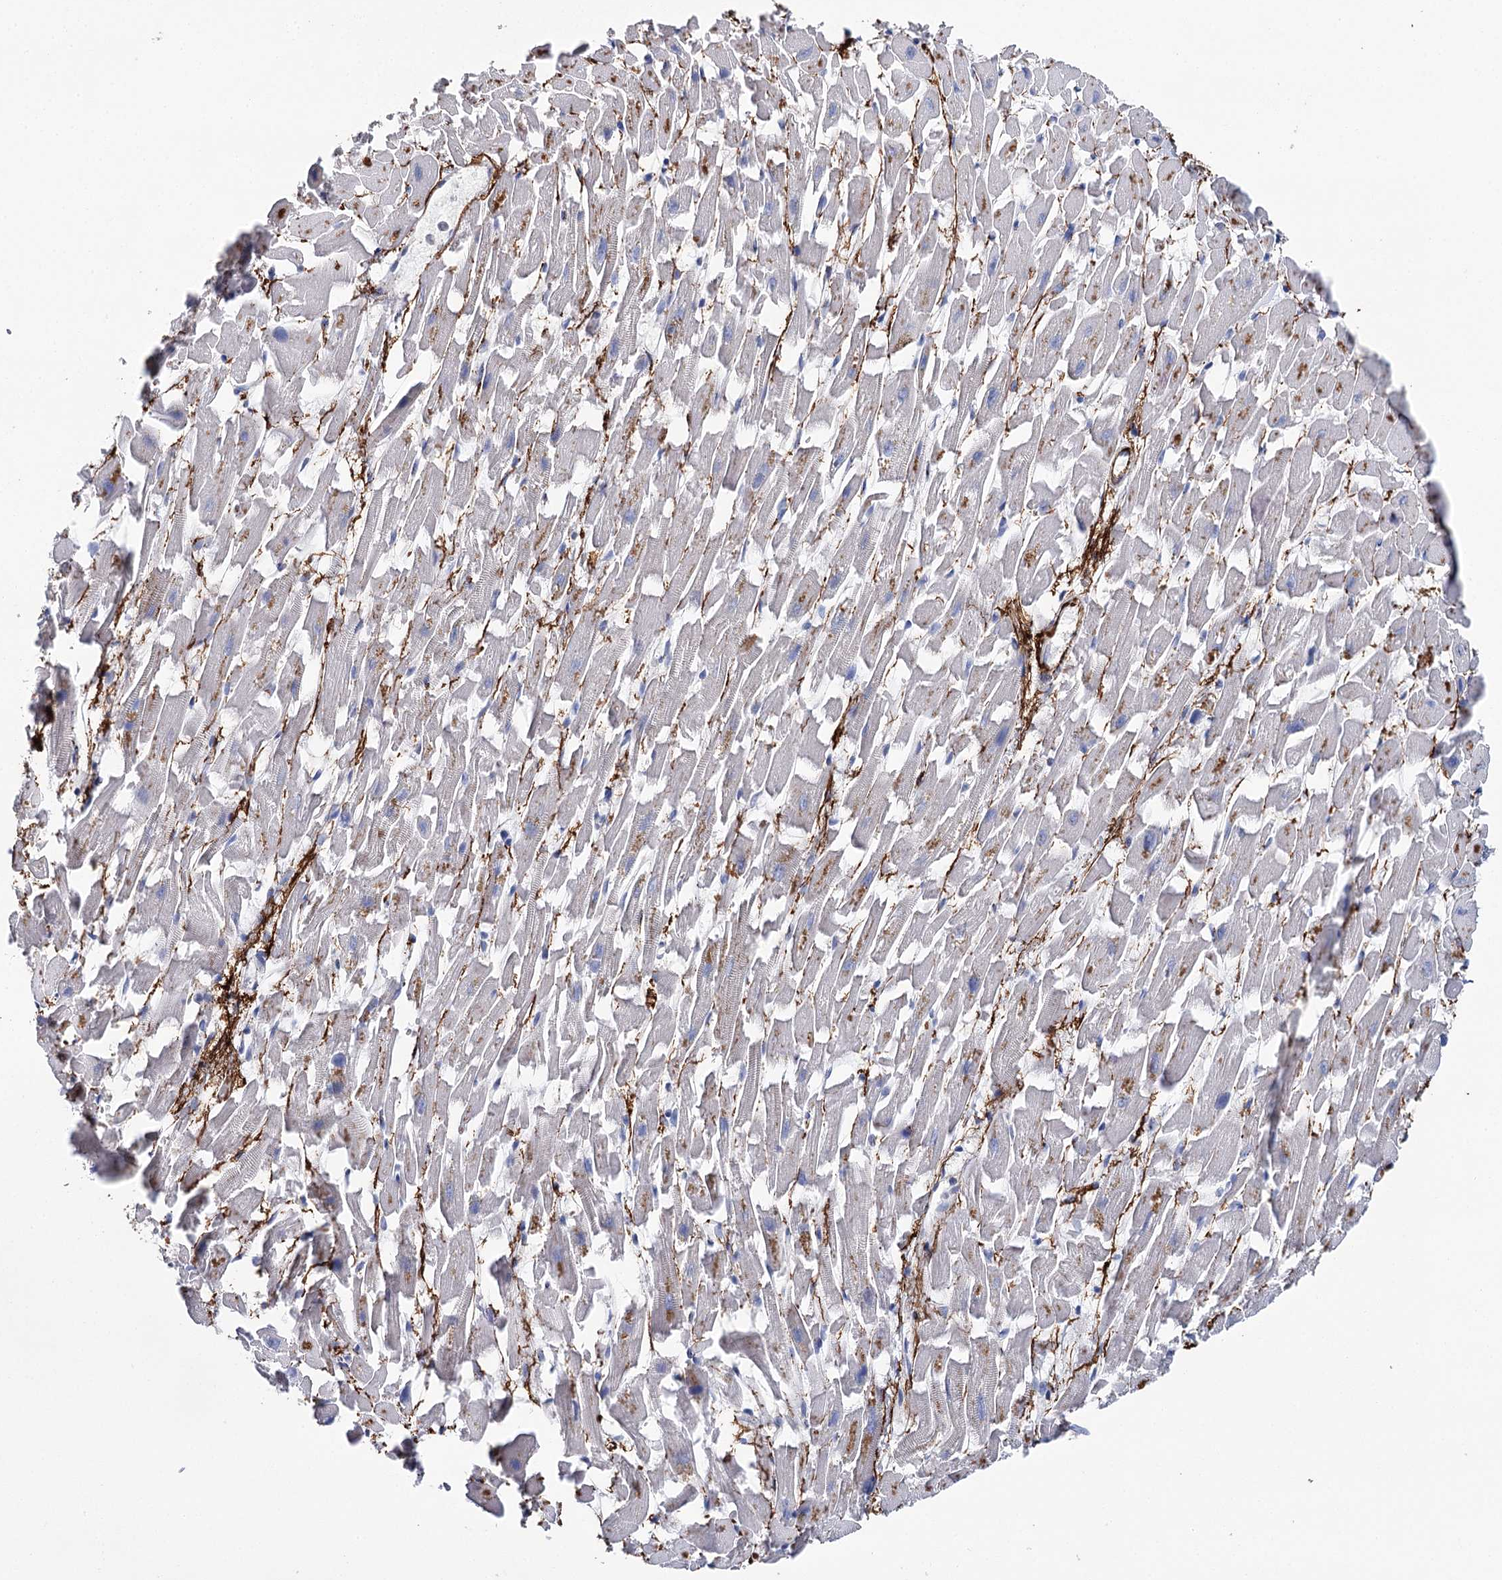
{"staining": {"intensity": "negative", "quantity": "none", "location": "none"}, "tissue": "heart muscle", "cell_type": "Cardiomyocytes", "image_type": "normal", "snomed": [{"axis": "morphology", "description": "Normal tissue, NOS"}, {"axis": "topography", "description": "Heart"}], "caption": "This is a histopathology image of immunohistochemistry staining of normal heart muscle, which shows no positivity in cardiomyocytes.", "gene": "EPYC", "patient": {"sex": "female", "age": 64}}